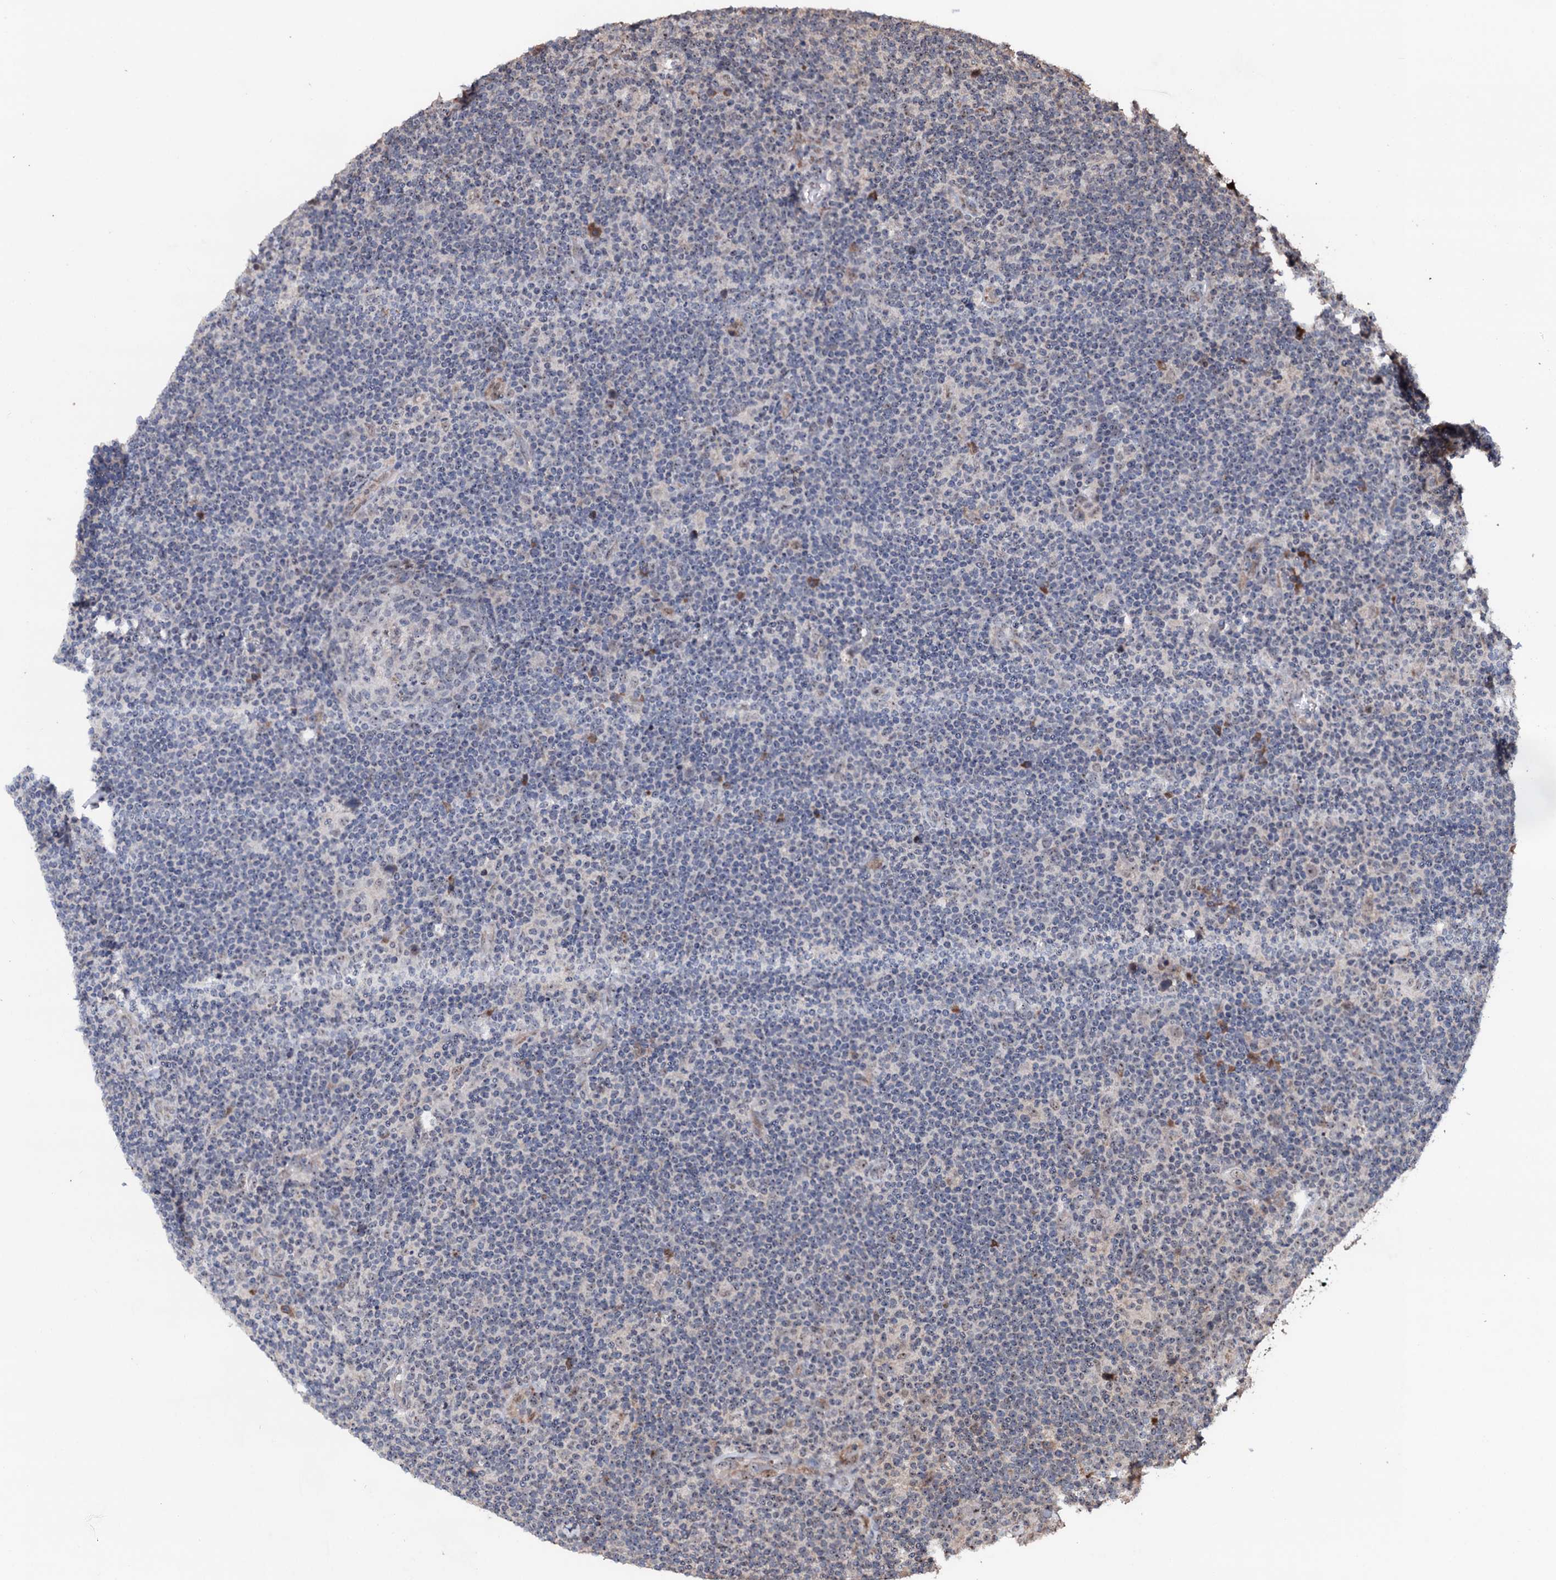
{"staining": {"intensity": "weak", "quantity": "25%-75%", "location": "nuclear"}, "tissue": "lymphoma", "cell_type": "Tumor cells", "image_type": "cancer", "snomed": [{"axis": "morphology", "description": "Hodgkin's disease, NOS"}, {"axis": "topography", "description": "Lymph node"}], "caption": "Protein expression by immunohistochemistry exhibits weak nuclear expression in approximately 25%-75% of tumor cells in Hodgkin's disease.", "gene": "SUPT7L", "patient": {"sex": "female", "age": 57}}